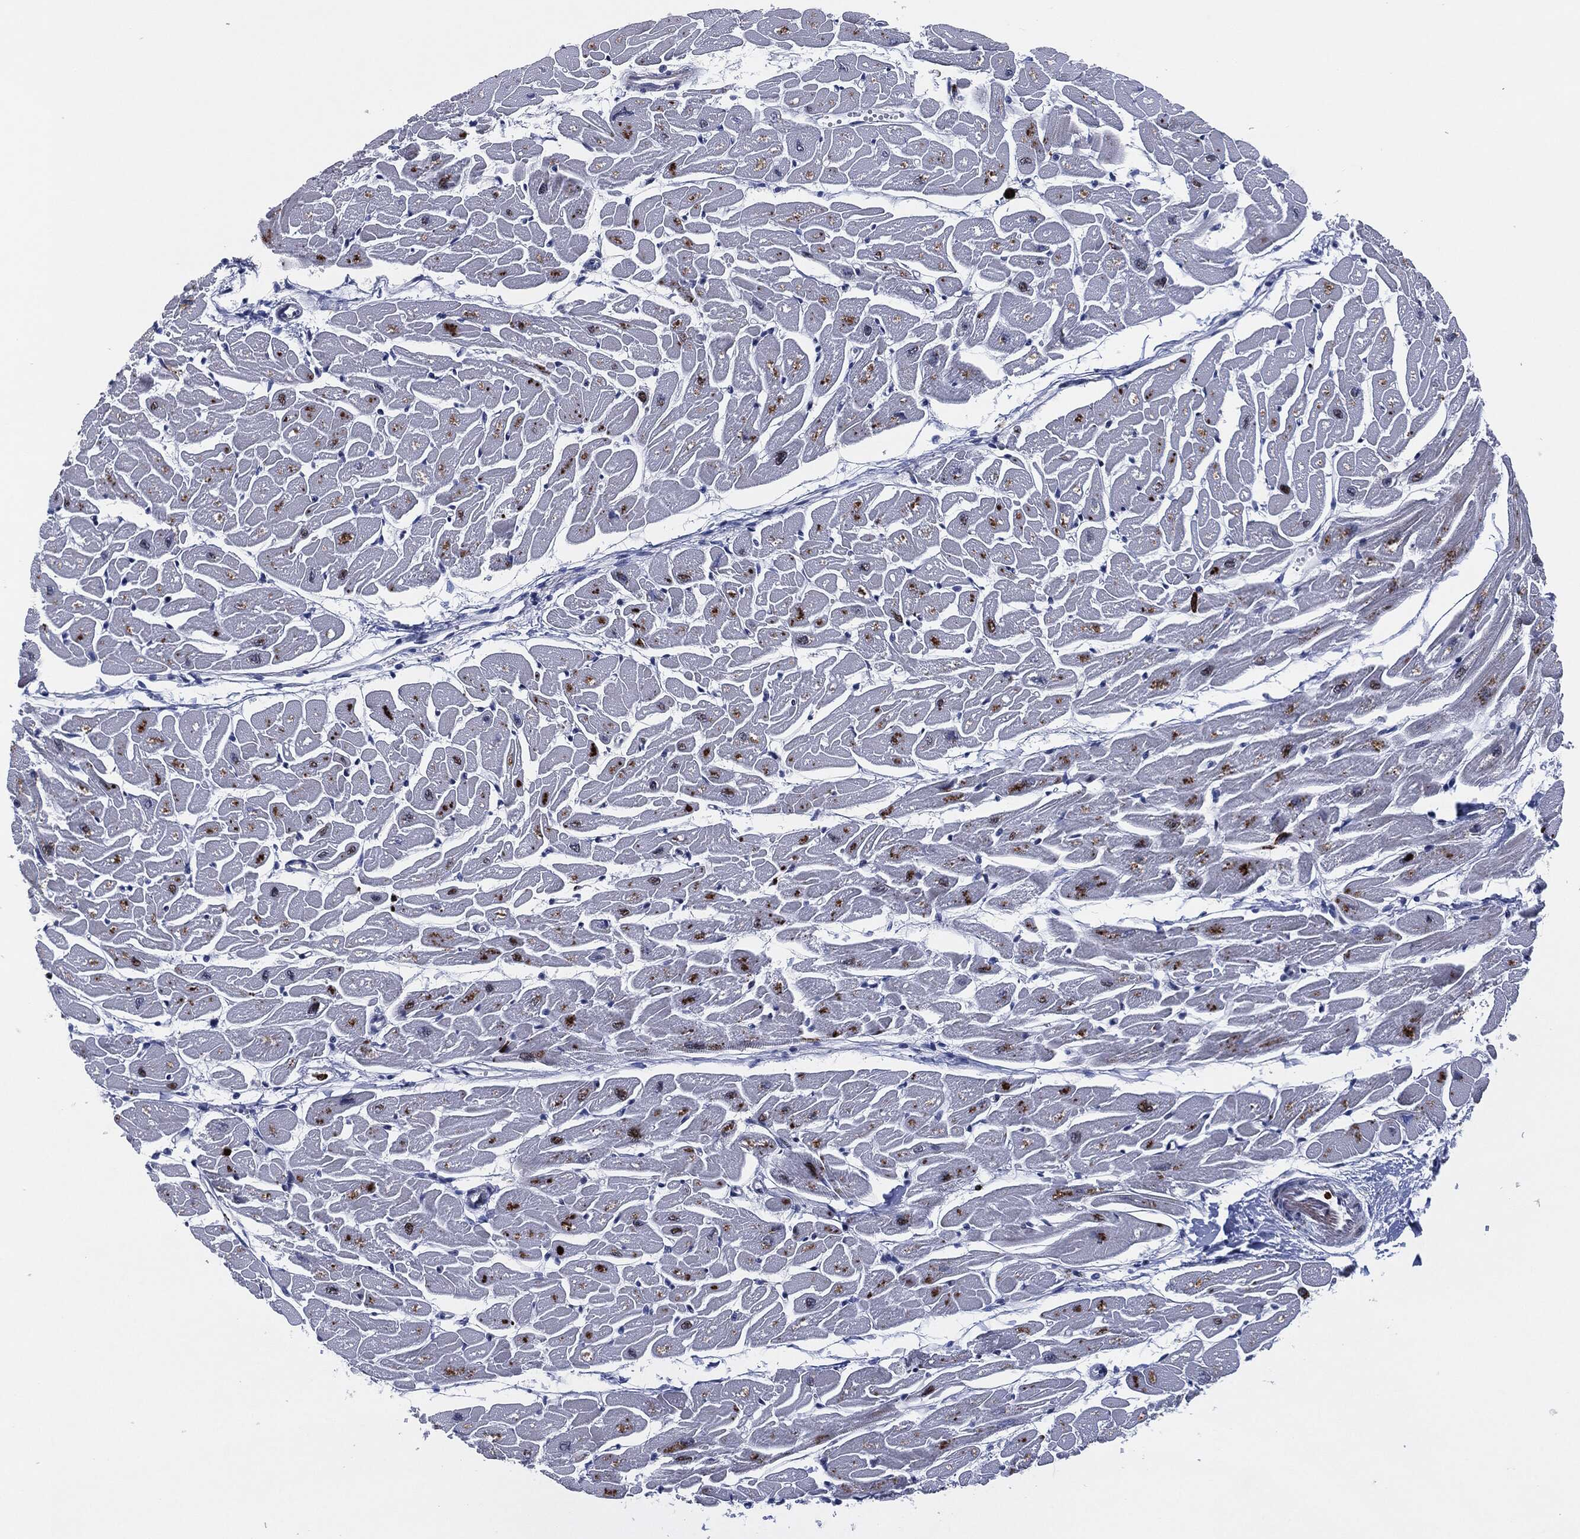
{"staining": {"intensity": "negative", "quantity": "none", "location": "none"}, "tissue": "heart muscle", "cell_type": "Cardiomyocytes", "image_type": "normal", "snomed": [{"axis": "morphology", "description": "Normal tissue, NOS"}, {"axis": "topography", "description": "Heart"}], "caption": "DAB (3,3'-diaminobenzidine) immunohistochemical staining of benign heart muscle reveals no significant positivity in cardiomyocytes. The staining is performed using DAB brown chromogen with nuclei counter-stained in using hematoxylin.", "gene": "MPO", "patient": {"sex": "male", "age": 57}}